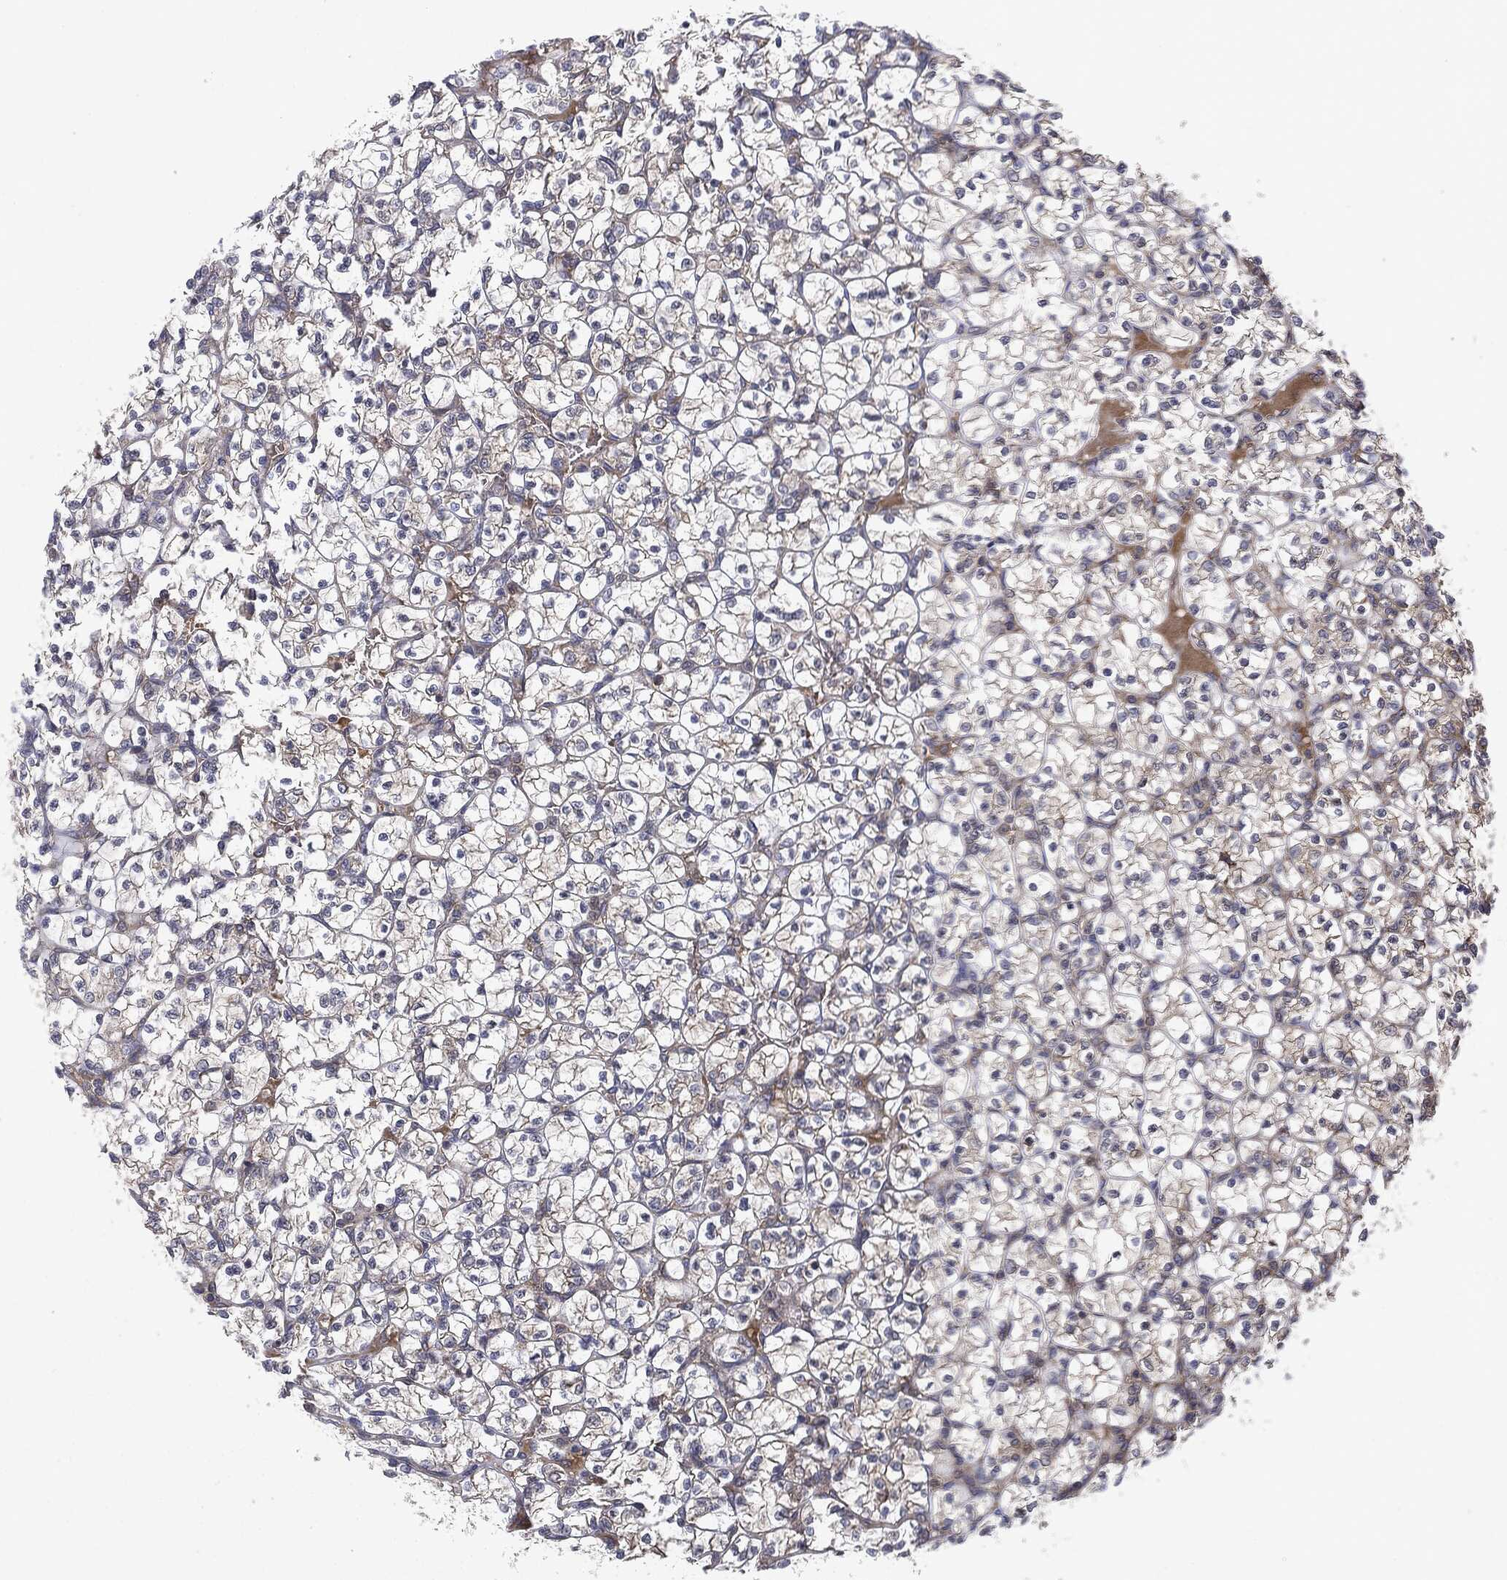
{"staining": {"intensity": "moderate", "quantity": "25%-75%", "location": "cytoplasmic/membranous"}, "tissue": "renal cancer", "cell_type": "Tumor cells", "image_type": "cancer", "snomed": [{"axis": "morphology", "description": "Adenocarcinoma, NOS"}, {"axis": "topography", "description": "Kidney"}], "caption": "IHC of renal cancer demonstrates medium levels of moderate cytoplasmic/membranous positivity in about 25%-75% of tumor cells.", "gene": "EIF2AK2", "patient": {"sex": "female", "age": 89}}